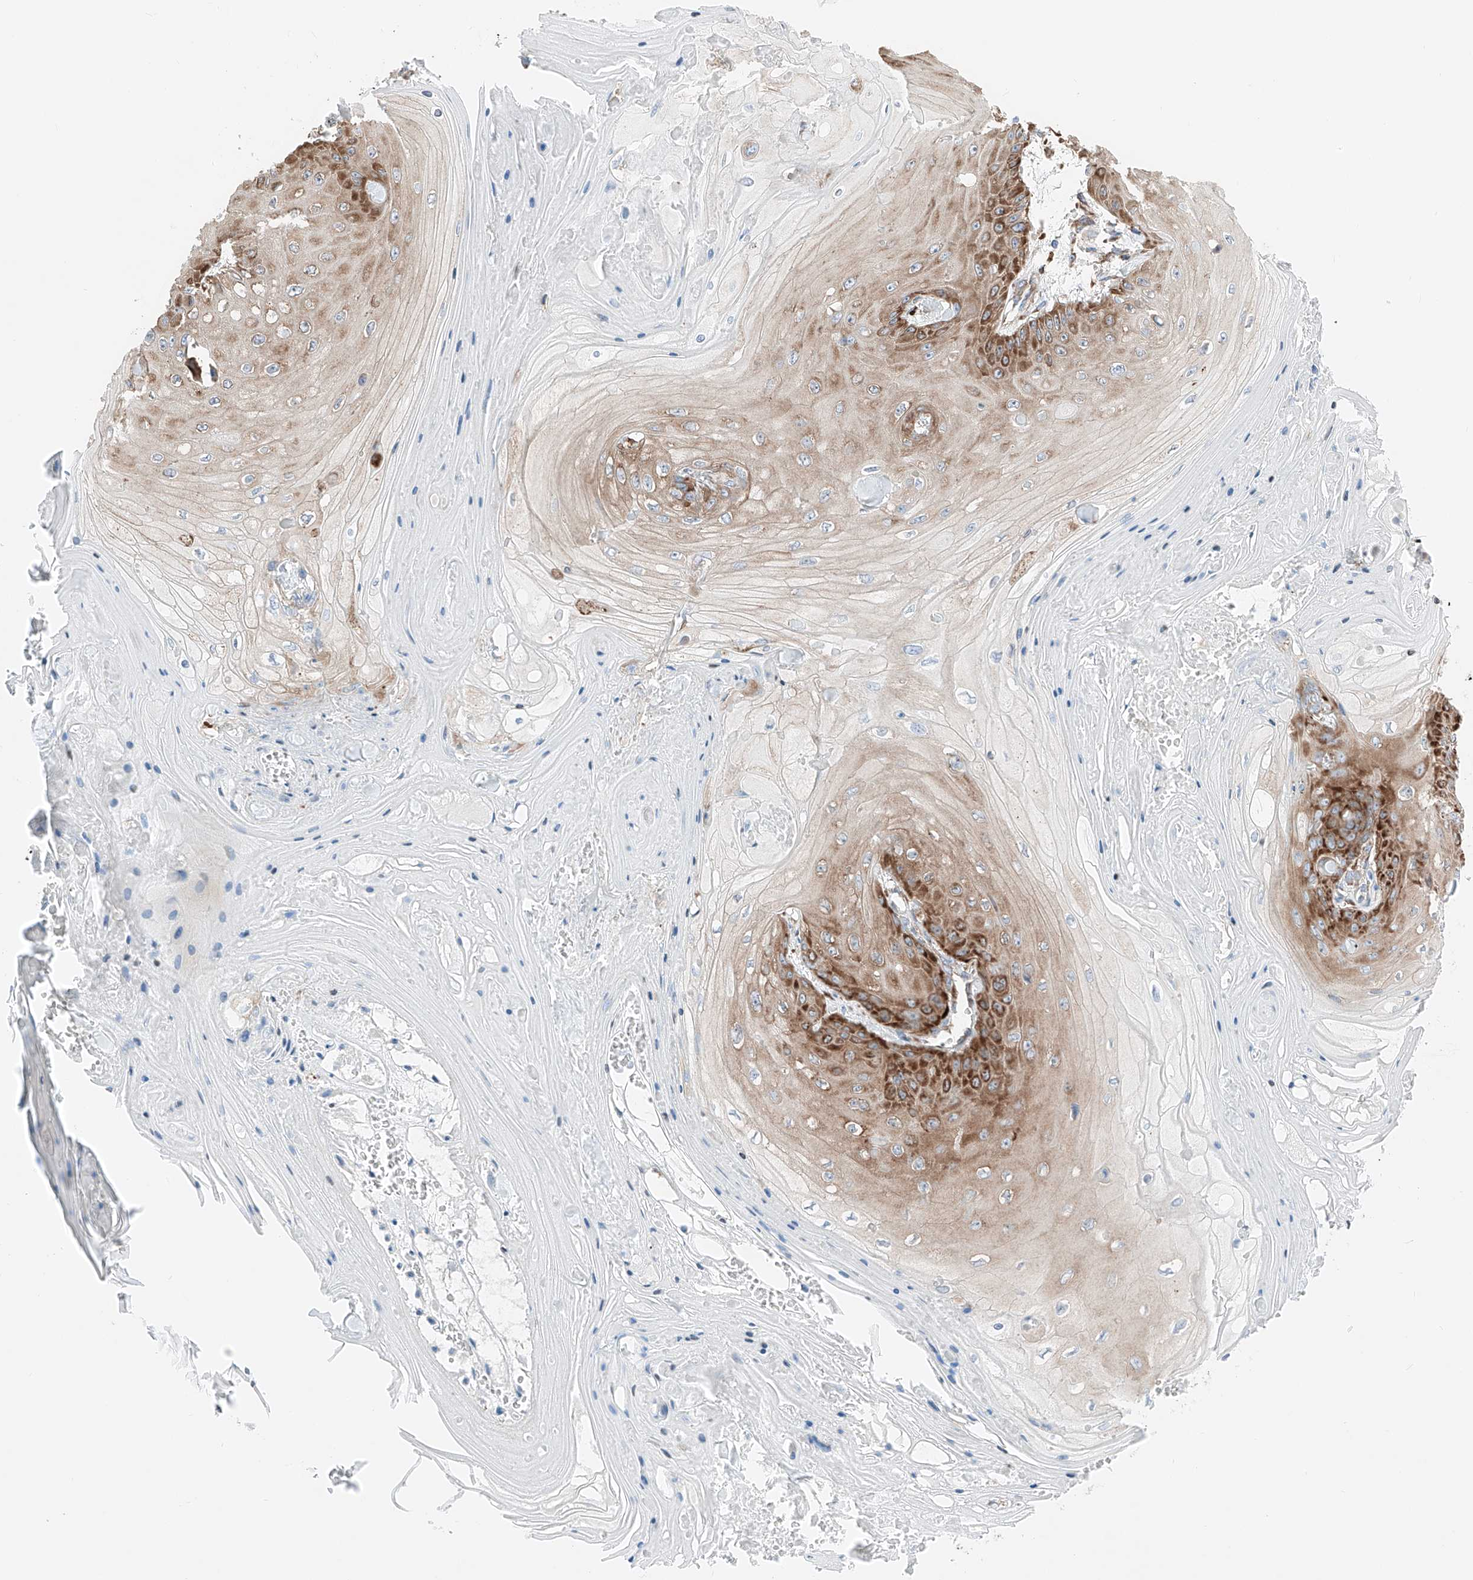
{"staining": {"intensity": "strong", "quantity": ">75%", "location": "cytoplasmic/membranous"}, "tissue": "skin cancer", "cell_type": "Tumor cells", "image_type": "cancer", "snomed": [{"axis": "morphology", "description": "Squamous cell carcinoma, NOS"}, {"axis": "topography", "description": "Skin"}], "caption": "IHC of skin cancer (squamous cell carcinoma) demonstrates high levels of strong cytoplasmic/membranous positivity in approximately >75% of tumor cells.", "gene": "CRELD1", "patient": {"sex": "male", "age": 74}}